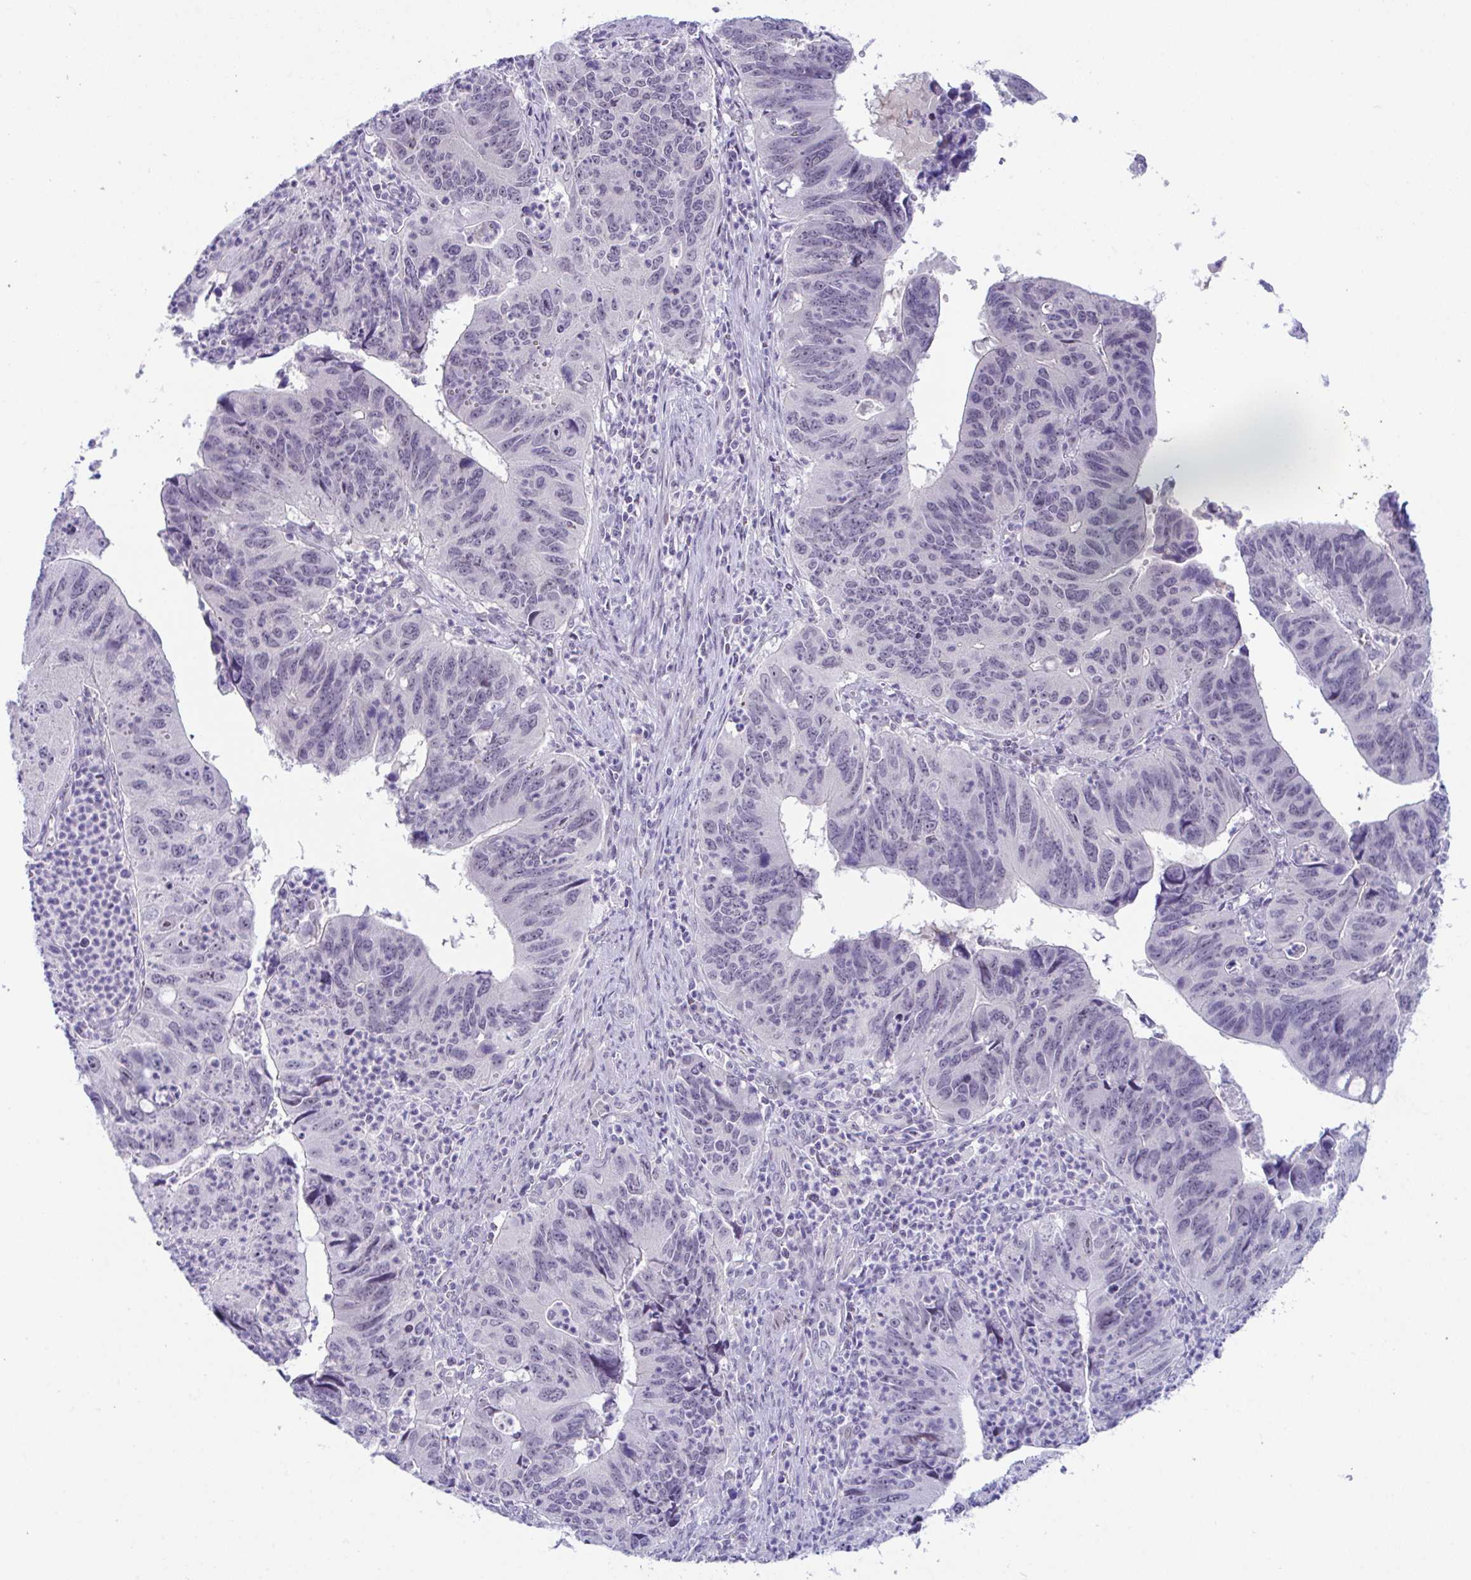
{"staining": {"intensity": "negative", "quantity": "none", "location": "none"}, "tissue": "stomach cancer", "cell_type": "Tumor cells", "image_type": "cancer", "snomed": [{"axis": "morphology", "description": "Adenocarcinoma, NOS"}, {"axis": "topography", "description": "Stomach"}], "caption": "A micrograph of adenocarcinoma (stomach) stained for a protein exhibits no brown staining in tumor cells.", "gene": "USP35", "patient": {"sex": "male", "age": 59}}